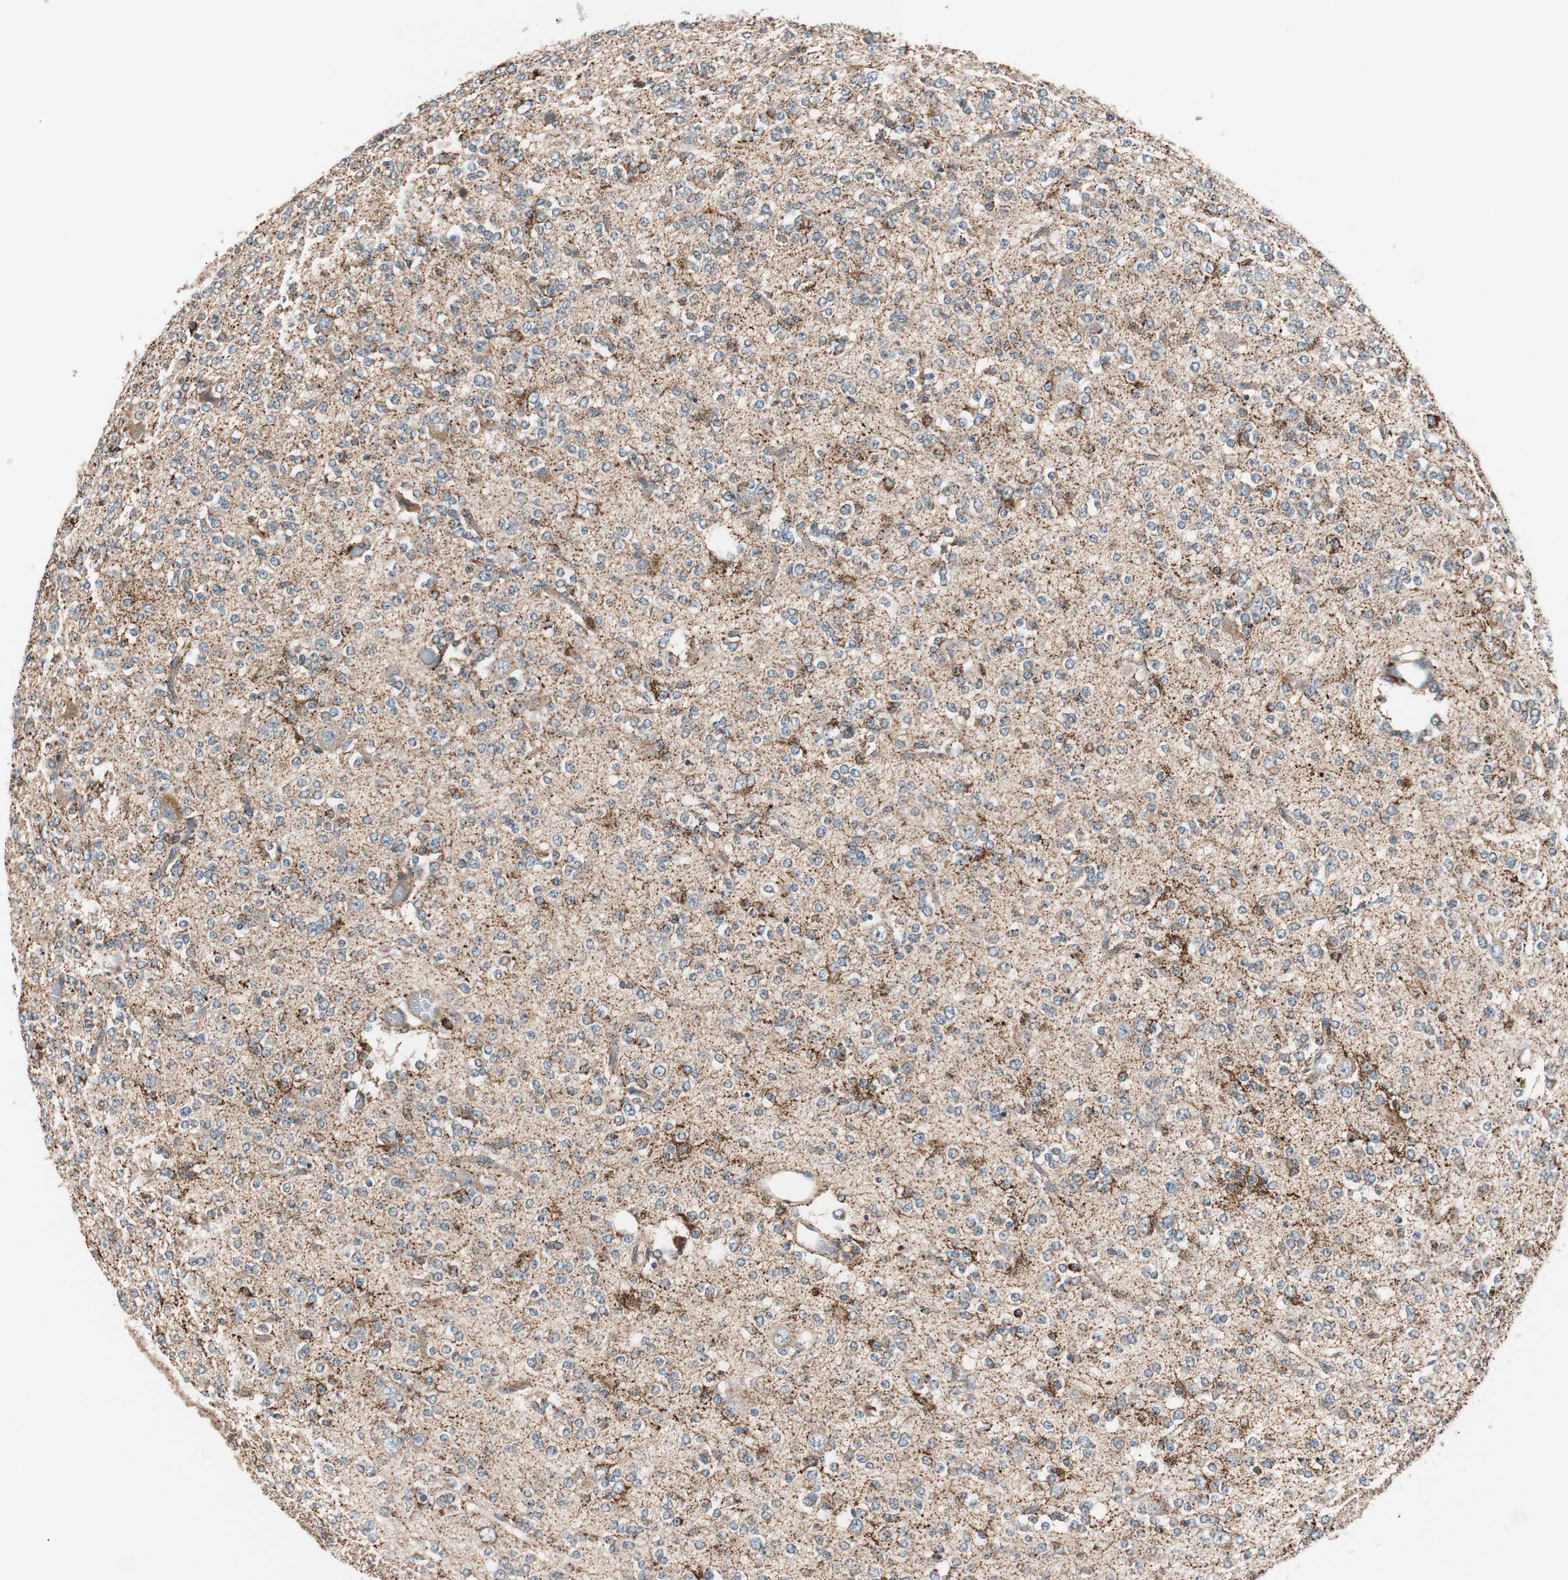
{"staining": {"intensity": "moderate", "quantity": ">75%", "location": "cytoplasmic/membranous"}, "tissue": "glioma", "cell_type": "Tumor cells", "image_type": "cancer", "snomed": [{"axis": "morphology", "description": "Glioma, malignant, Low grade"}, {"axis": "topography", "description": "Brain"}], "caption": "The micrograph shows a brown stain indicating the presence of a protein in the cytoplasmic/membranous of tumor cells in malignant low-grade glioma.", "gene": "HPN", "patient": {"sex": "male", "age": 38}}